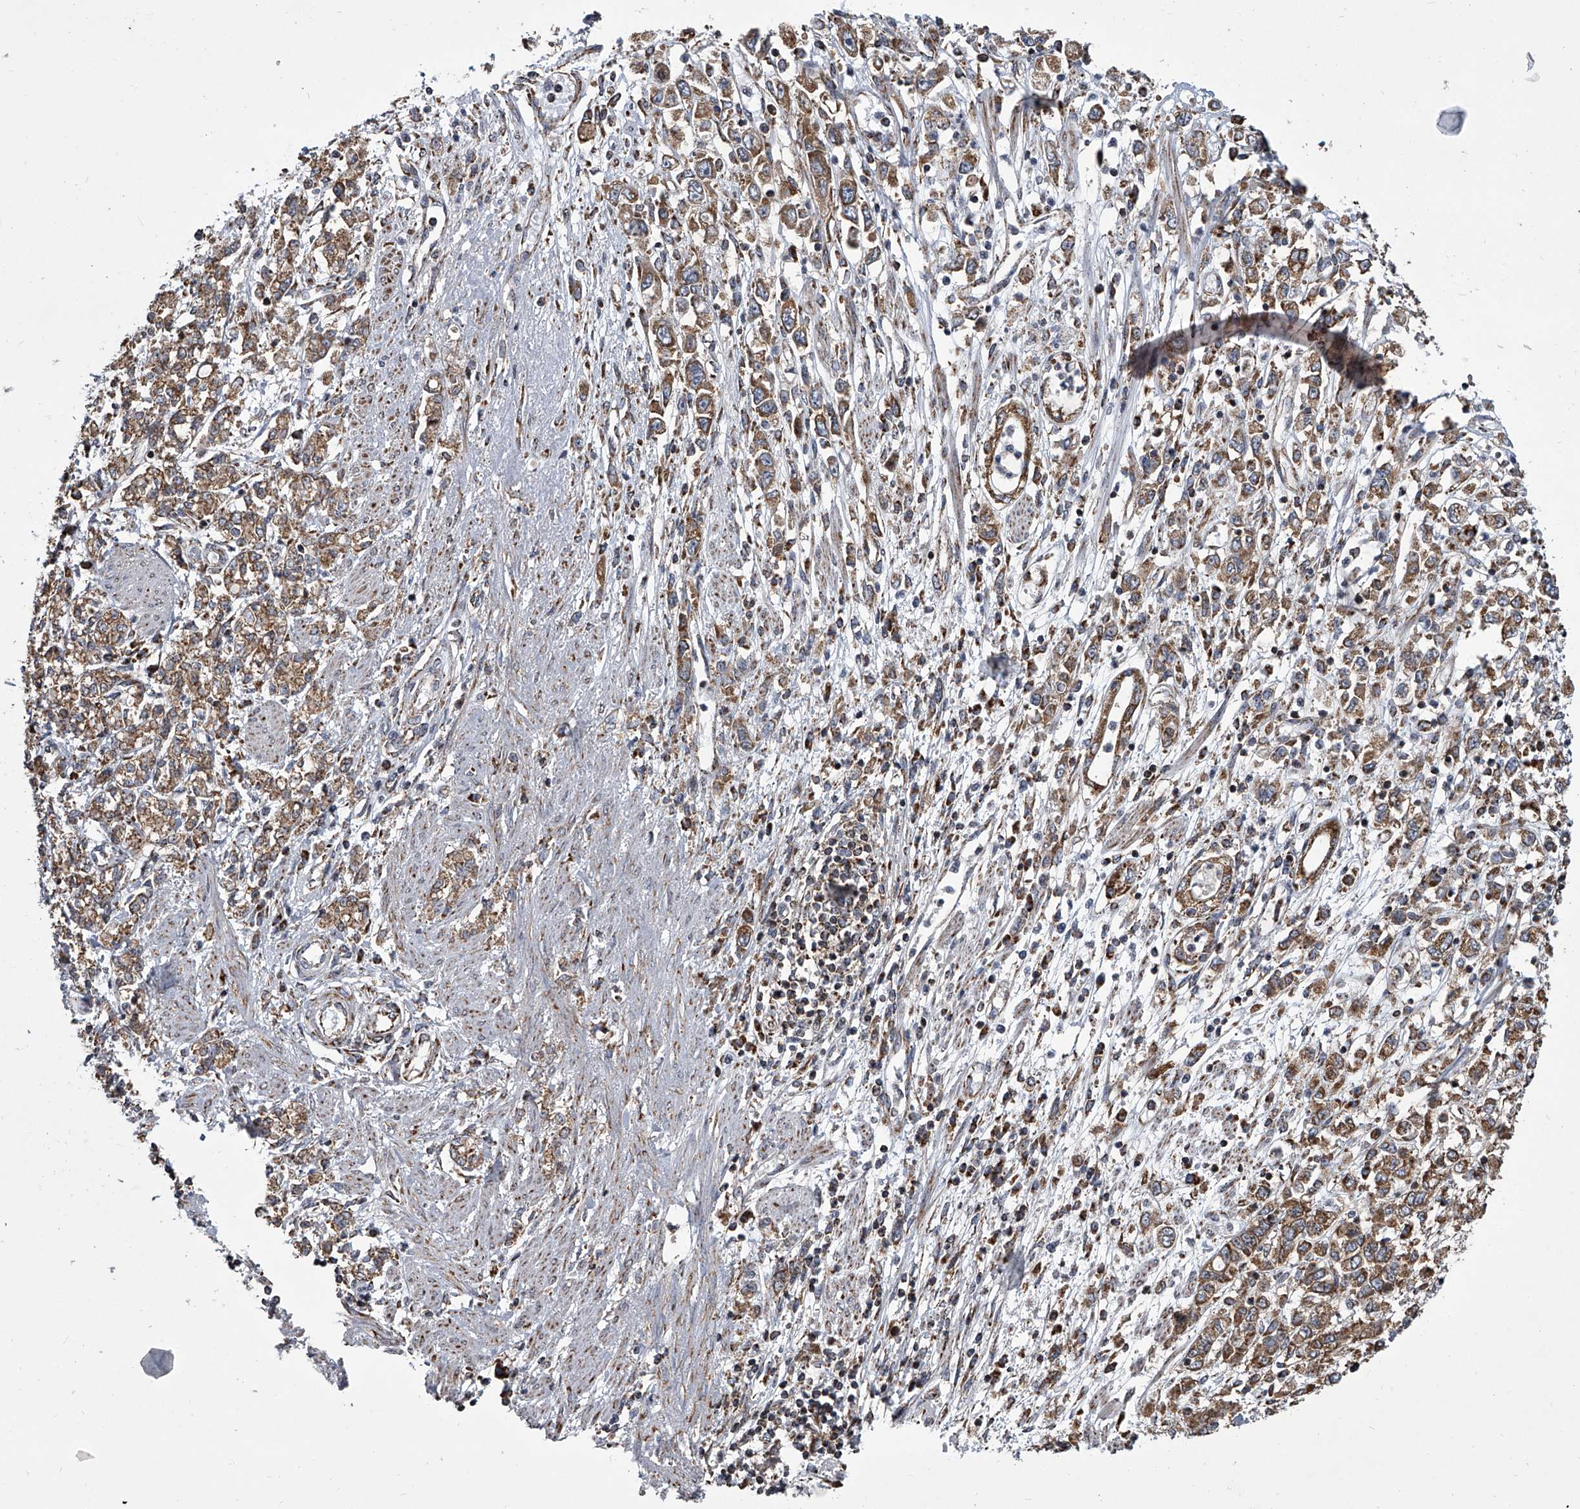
{"staining": {"intensity": "moderate", "quantity": ">75%", "location": "cytoplasmic/membranous"}, "tissue": "stomach cancer", "cell_type": "Tumor cells", "image_type": "cancer", "snomed": [{"axis": "morphology", "description": "Adenocarcinoma, NOS"}, {"axis": "topography", "description": "Stomach"}], "caption": "Adenocarcinoma (stomach) stained with a brown dye demonstrates moderate cytoplasmic/membranous positive staining in about >75% of tumor cells.", "gene": "ZC3H15", "patient": {"sex": "female", "age": 76}}